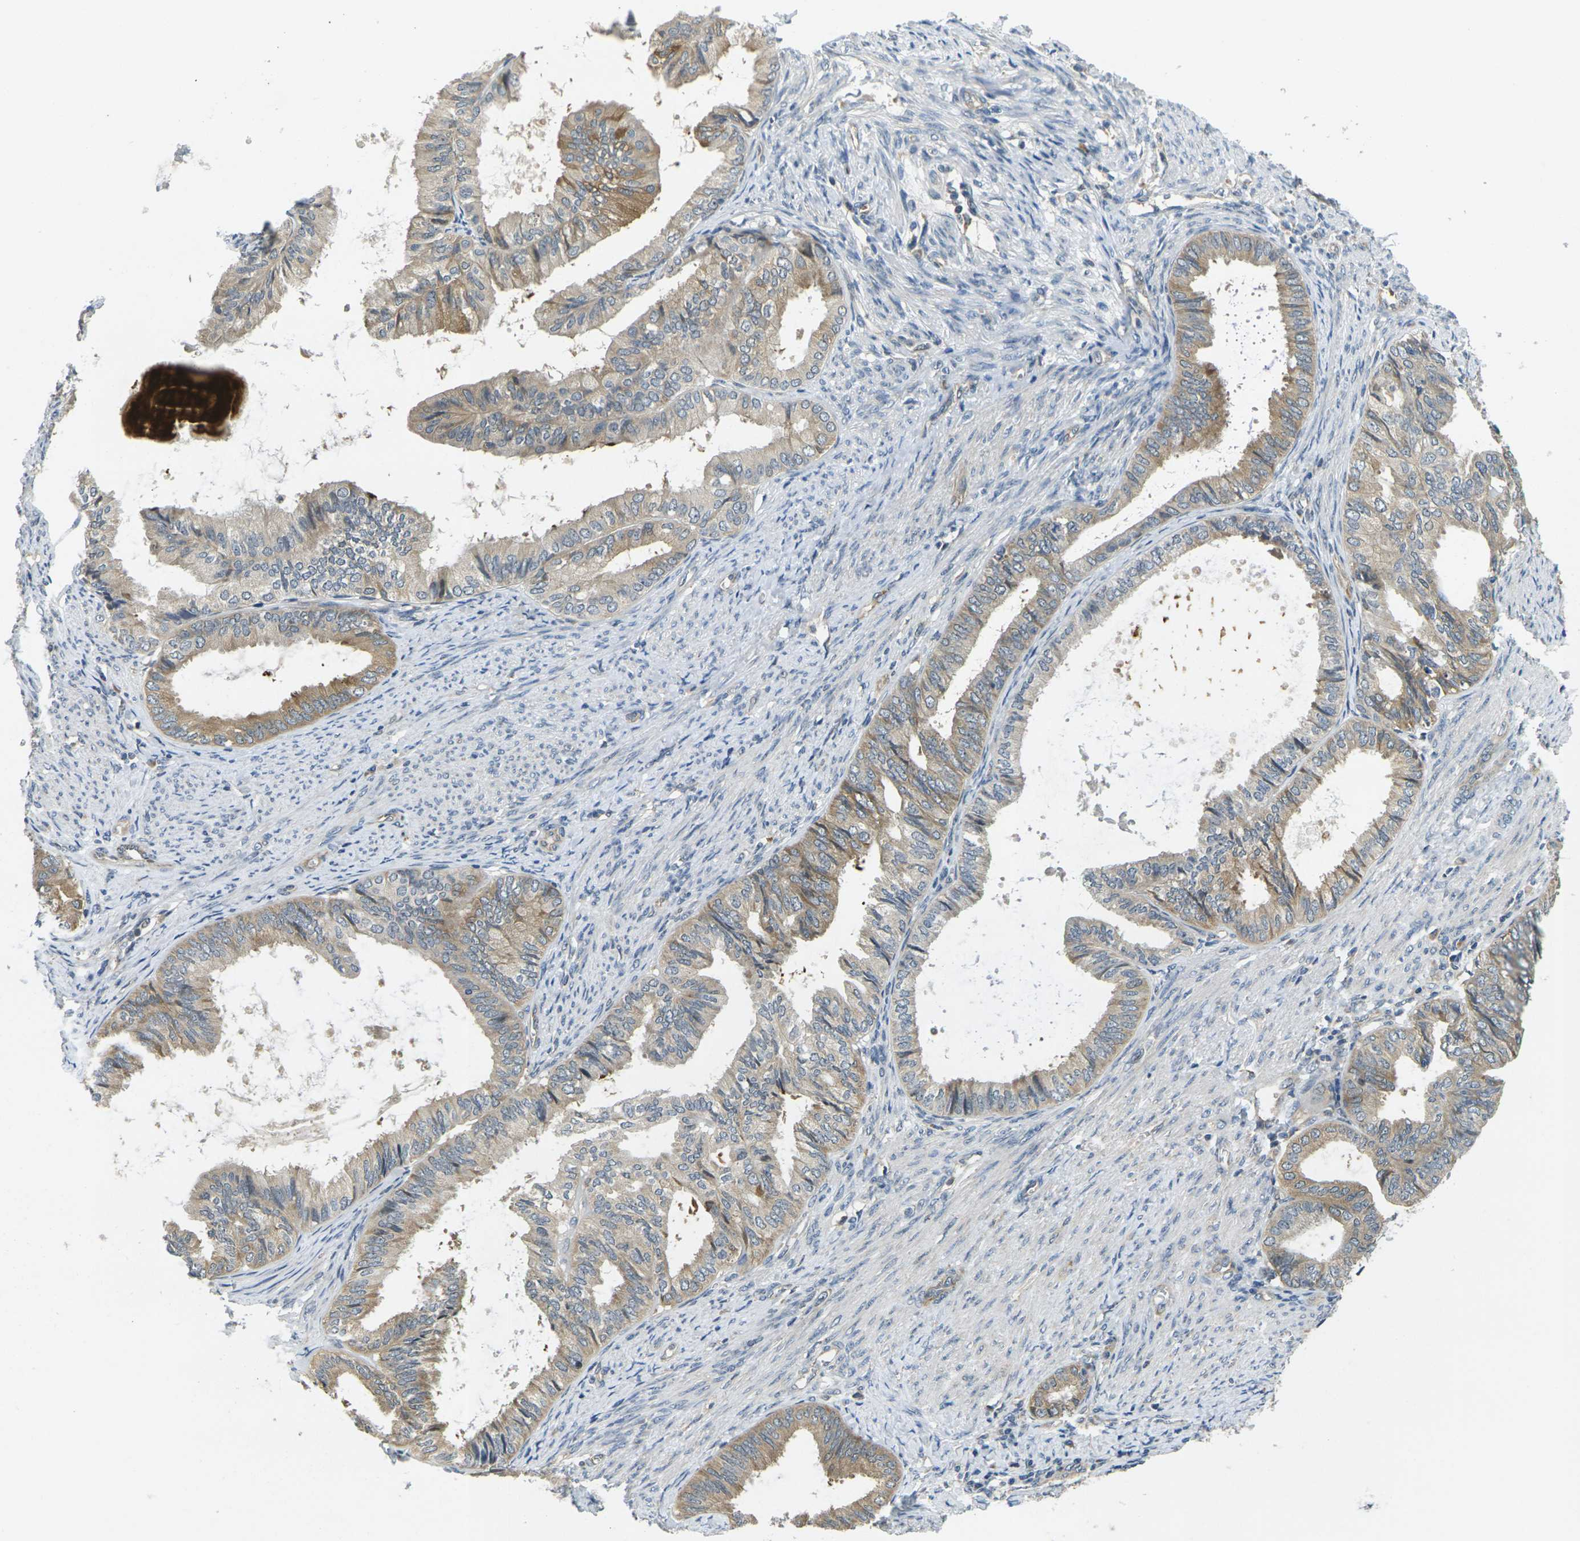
{"staining": {"intensity": "moderate", "quantity": "25%-75%", "location": "cytoplasmic/membranous"}, "tissue": "endometrial cancer", "cell_type": "Tumor cells", "image_type": "cancer", "snomed": [{"axis": "morphology", "description": "Adenocarcinoma, NOS"}, {"axis": "topography", "description": "Endometrium"}], "caption": "Endometrial cancer stained with a brown dye exhibits moderate cytoplasmic/membranous positive expression in about 25%-75% of tumor cells.", "gene": "MINAR2", "patient": {"sex": "female", "age": 86}}